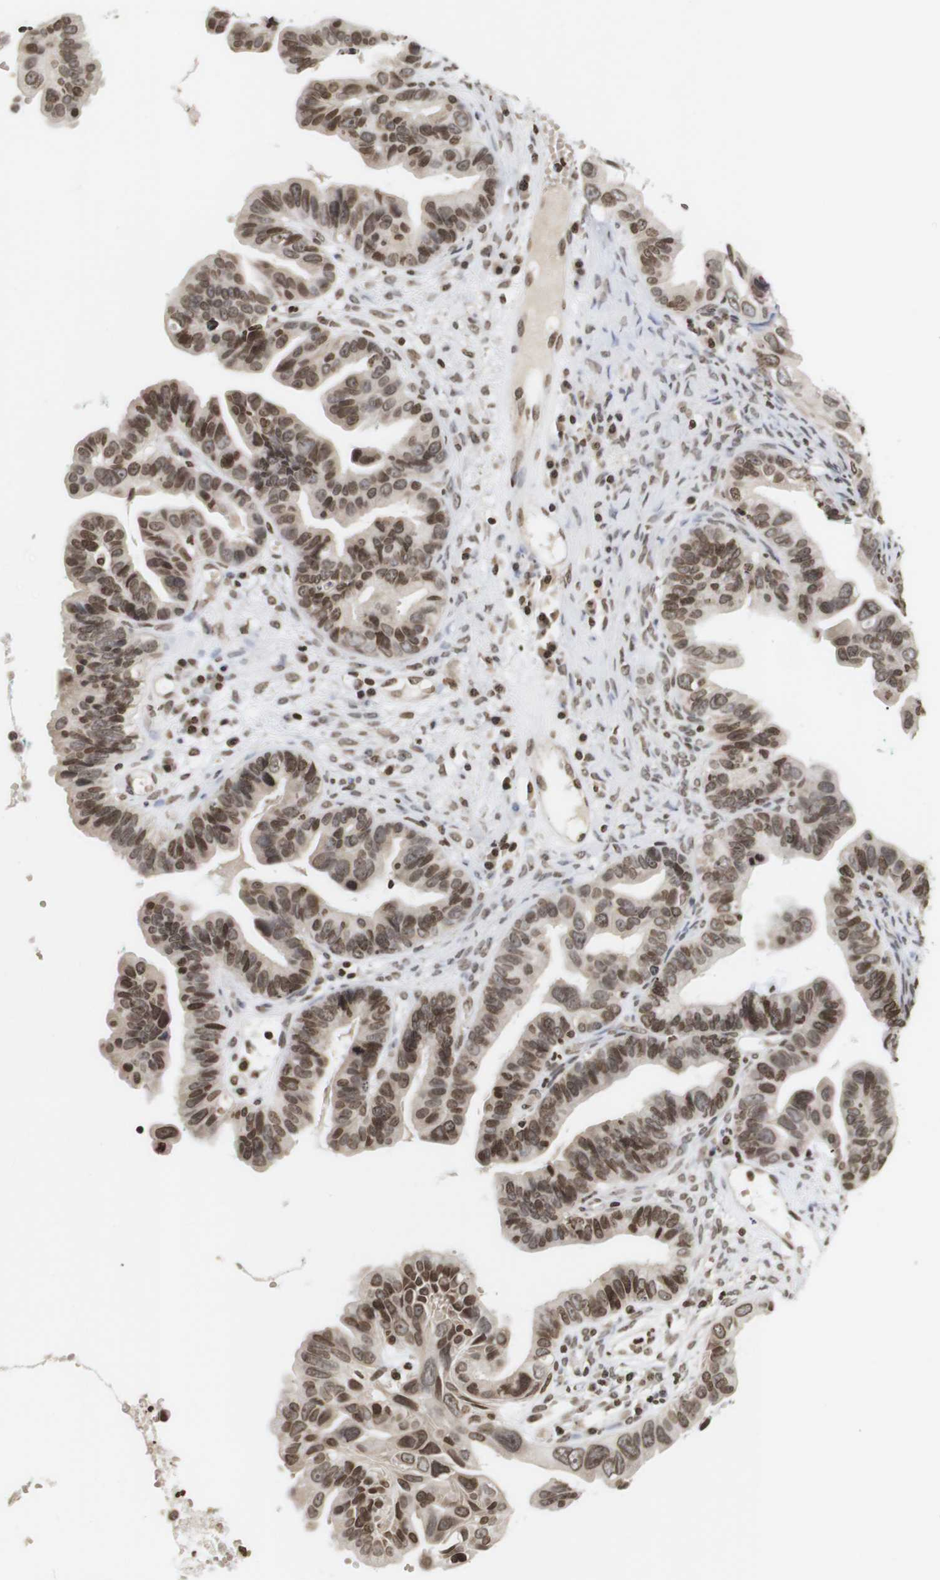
{"staining": {"intensity": "moderate", "quantity": ">75%", "location": "nuclear"}, "tissue": "ovarian cancer", "cell_type": "Tumor cells", "image_type": "cancer", "snomed": [{"axis": "morphology", "description": "Cystadenocarcinoma, serous, NOS"}, {"axis": "topography", "description": "Ovary"}], "caption": "Serous cystadenocarcinoma (ovarian) stained for a protein reveals moderate nuclear positivity in tumor cells.", "gene": "ETV5", "patient": {"sex": "female", "age": 56}}